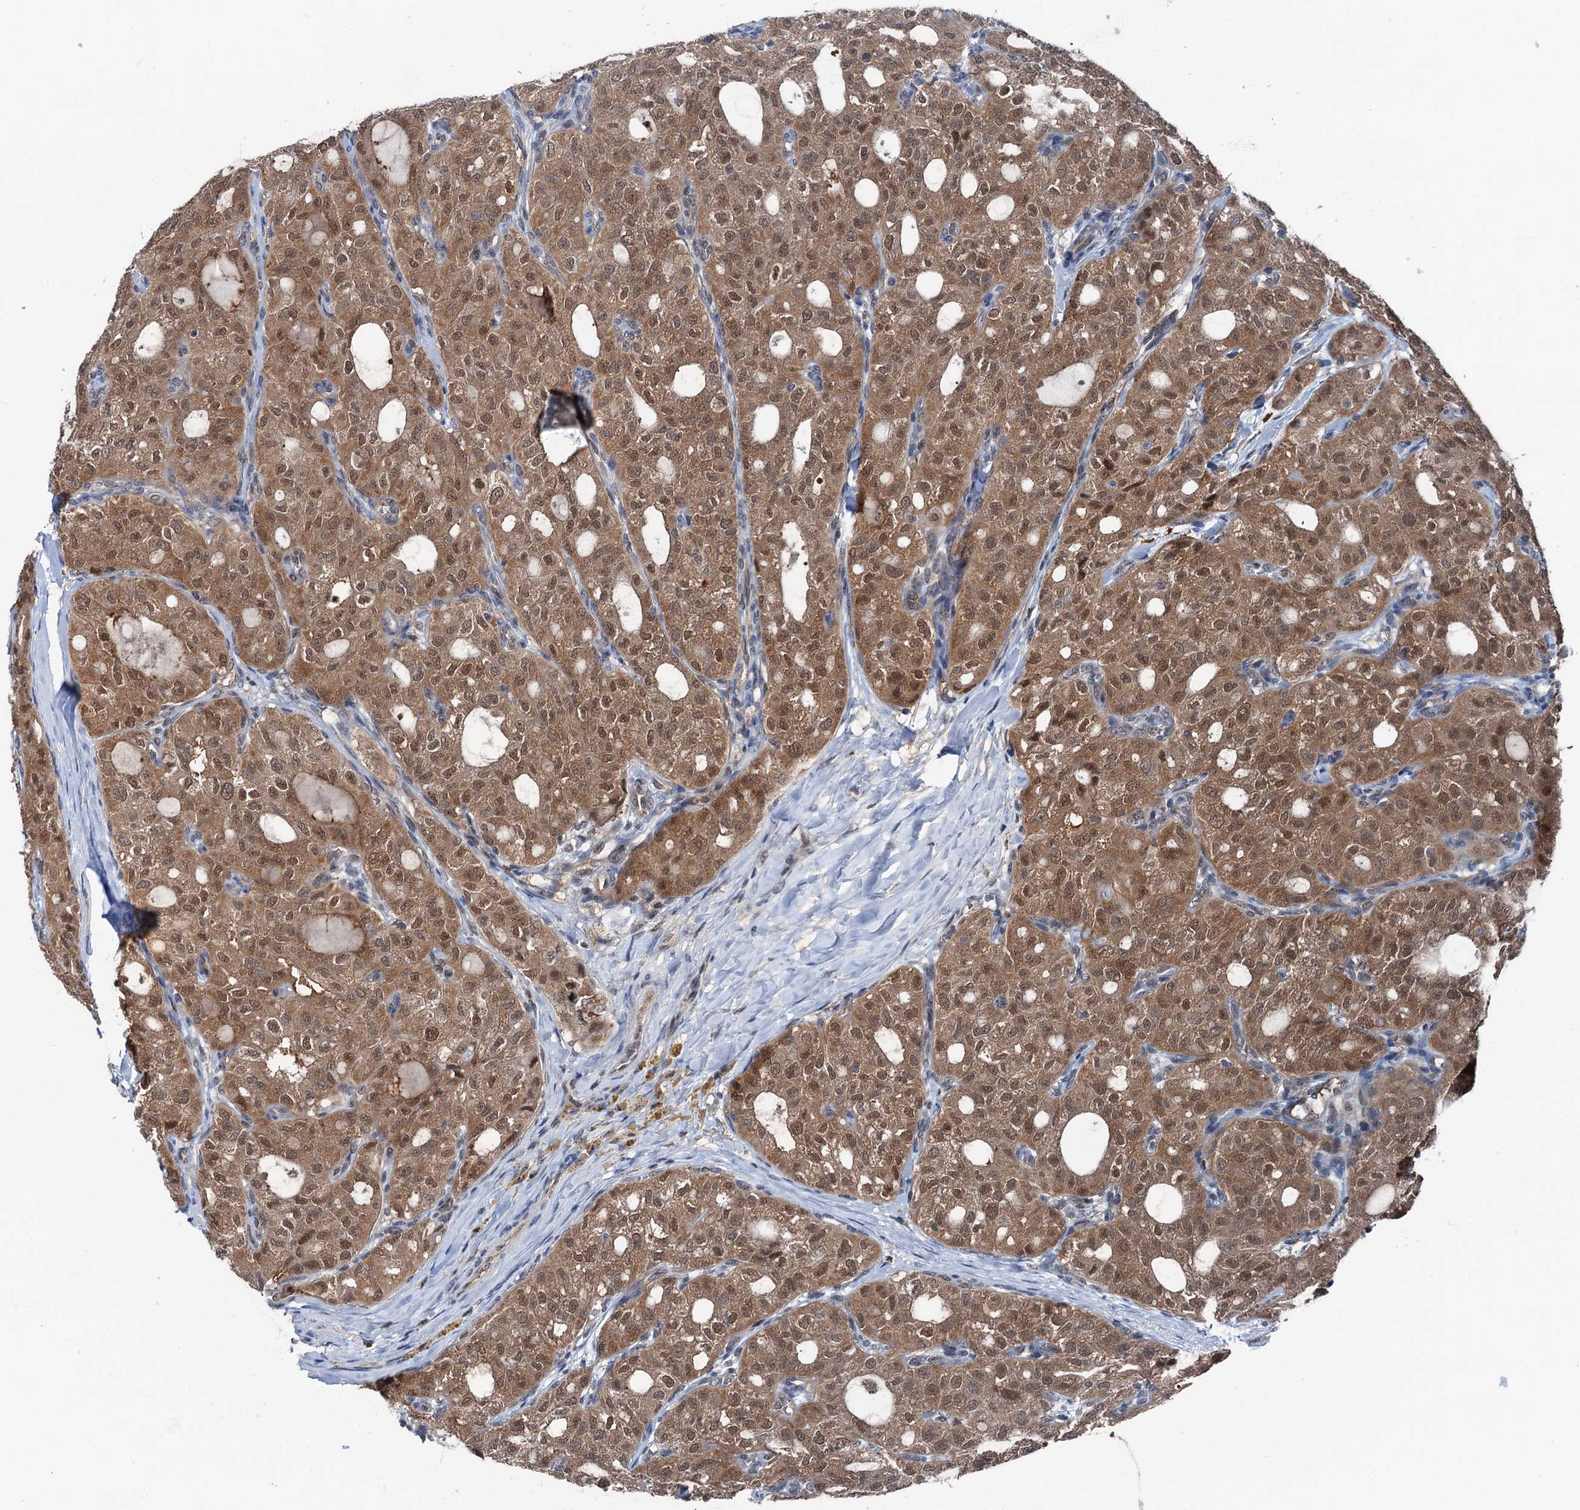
{"staining": {"intensity": "moderate", "quantity": ">75%", "location": "cytoplasmic/membranous,nuclear"}, "tissue": "thyroid cancer", "cell_type": "Tumor cells", "image_type": "cancer", "snomed": [{"axis": "morphology", "description": "Follicular adenoma carcinoma, NOS"}, {"axis": "topography", "description": "Thyroid gland"}], "caption": "An immunohistochemistry (IHC) histopathology image of neoplastic tissue is shown. Protein staining in brown shows moderate cytoplasmic/membranous and nuclear positivity in thyroid cancer within tumor cells.", "gene": "PSMD13", "patient": {"sex": "male", "age": 75}}